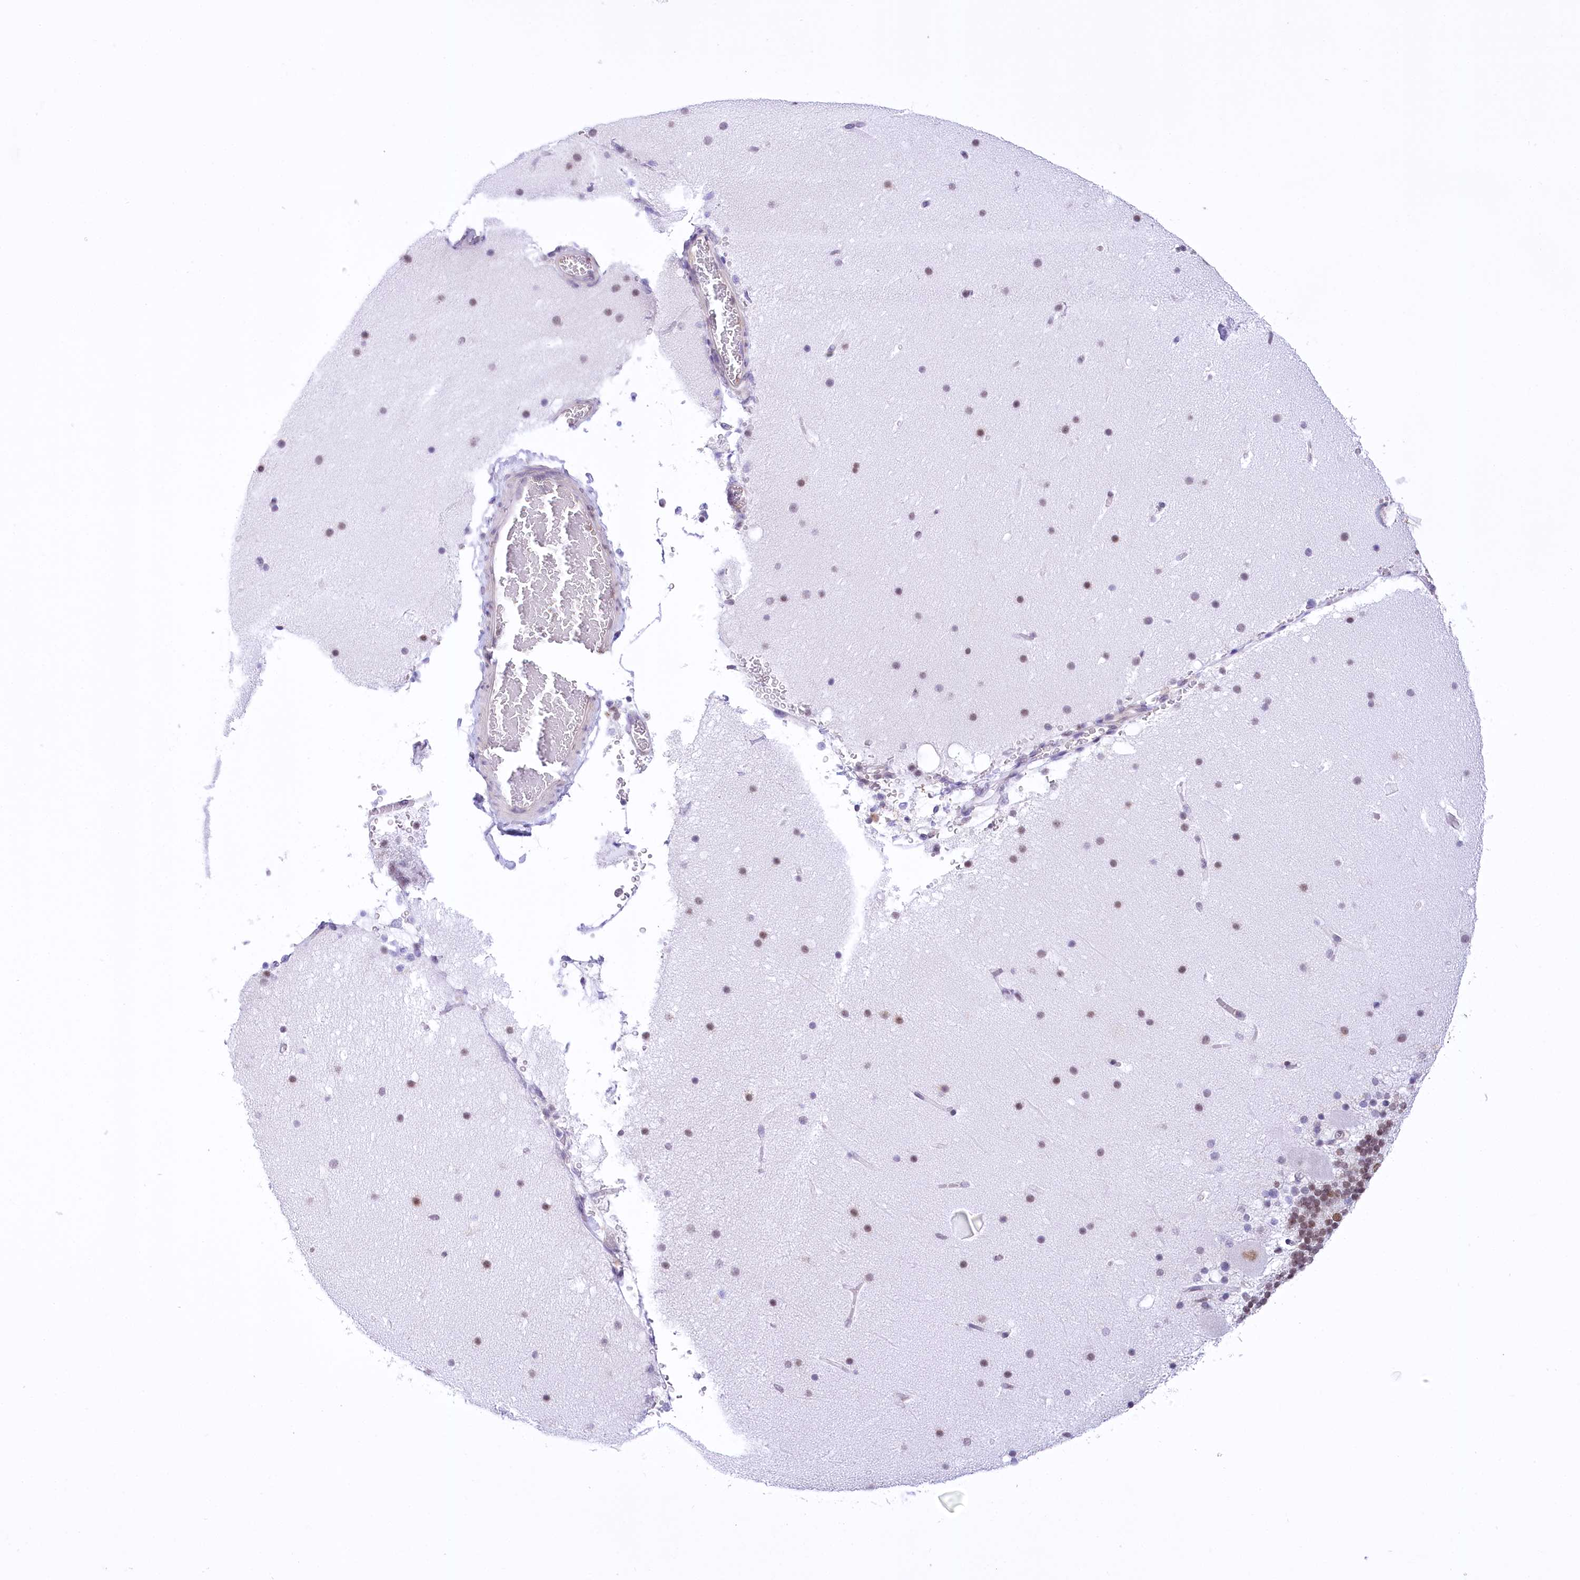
{"staining": {"intensity": "moderate", "quantity": ">75%", "location": "nuclear"}, "tissue": "cerebellum", "cell_type": "Cells in granular layer", "image_type": "normal", "snomed": [{"axis": "morphology", "description": "Normal tissue, NOS"}, {"axis": "topography", "description": "Cerebellum"}], "caption": "Cells in granular layer reveal moderate nuclear positivity in about >75% of cells in unremarkable cerebellum.", "gene": "HNRNPA0", "patient": {"sex": "male", "age": 57}}